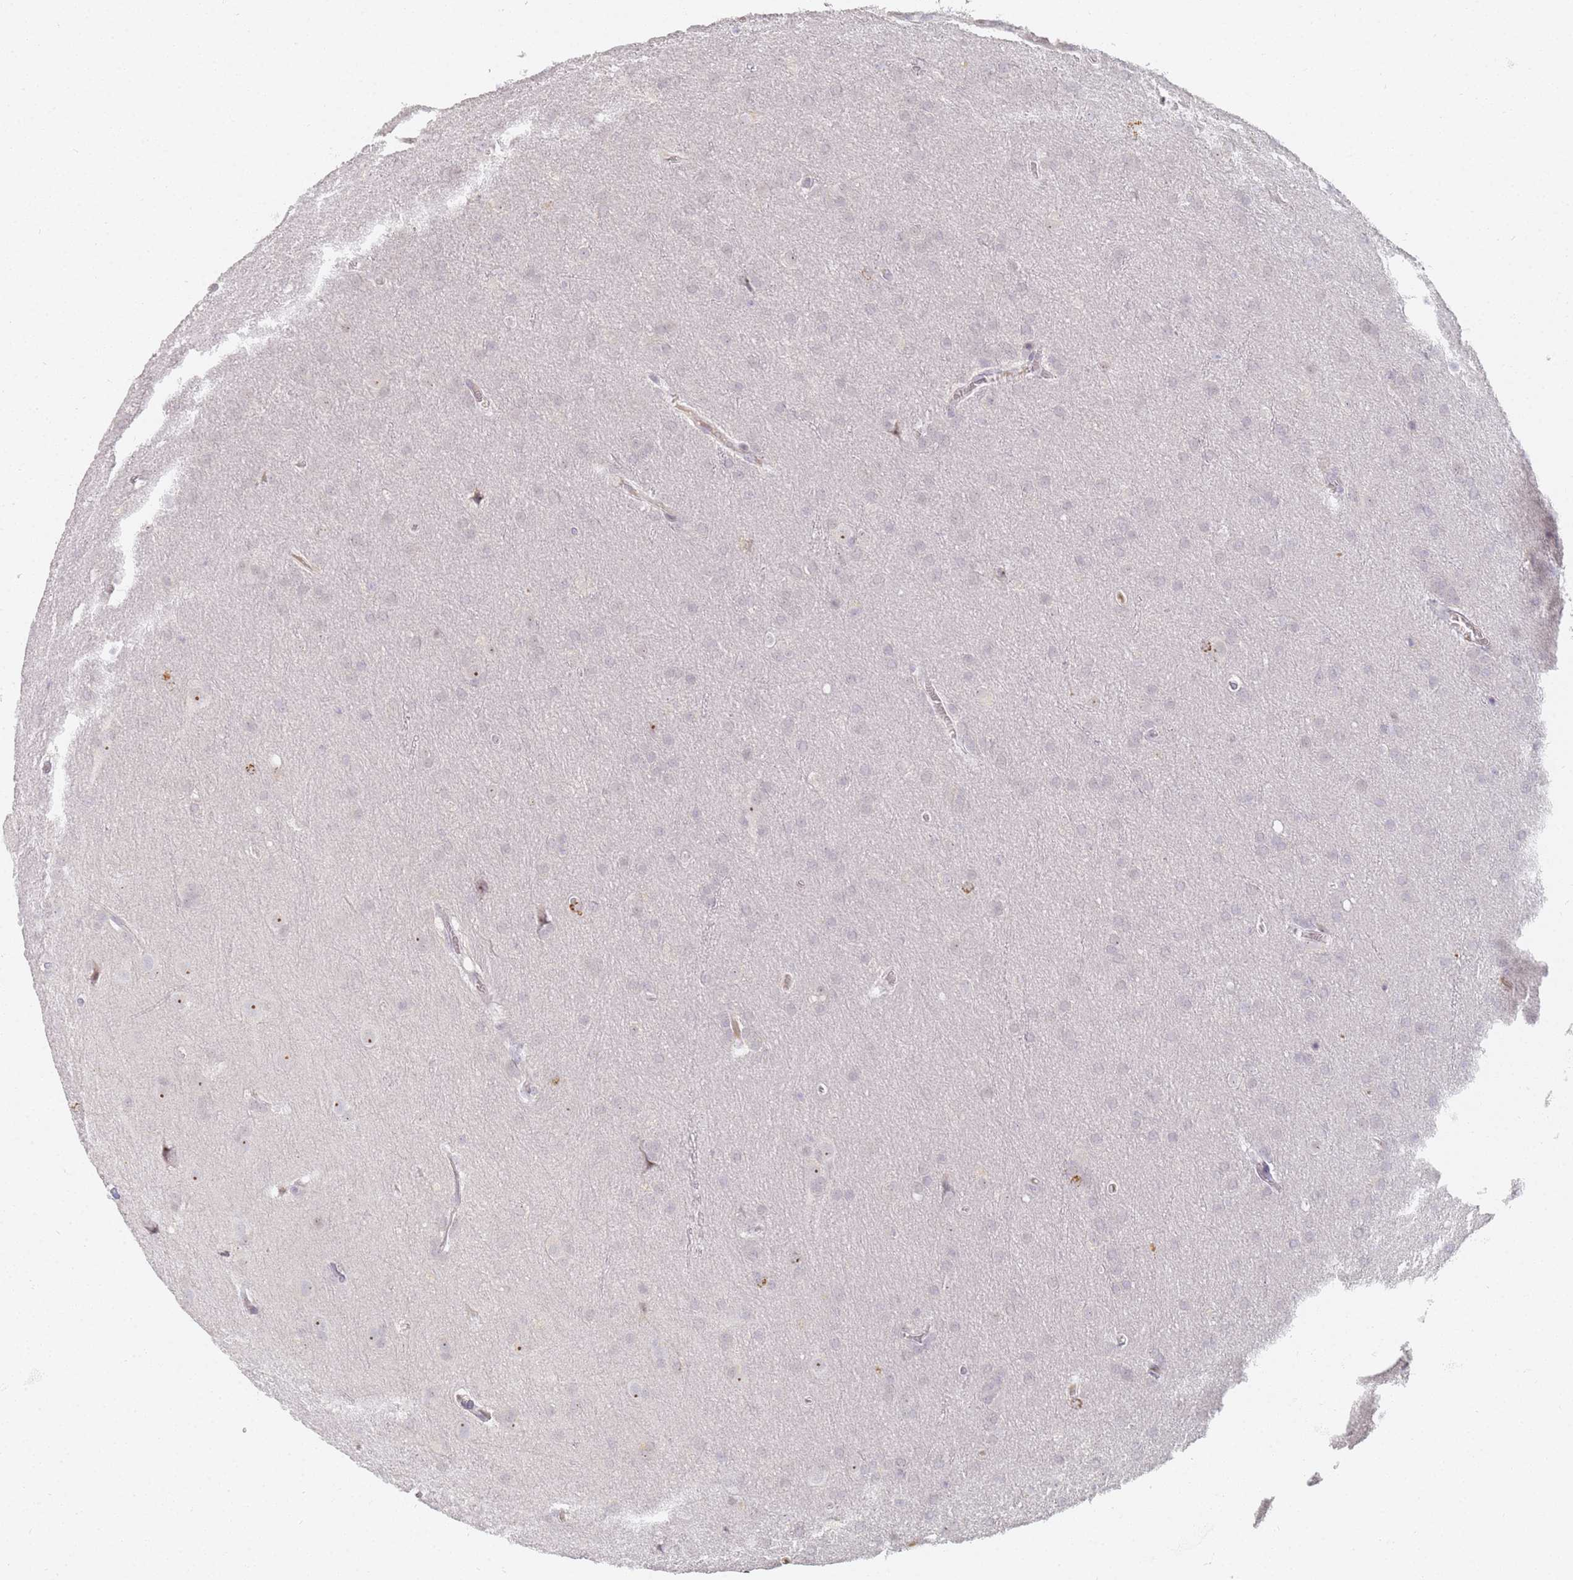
{"staining": {"intensity": "negative", "quantity": "none", "location": "none"}, "tissue": "glioma", "cell_type": "Tumor cells", "image_type": "cancer", "snomed": [{"axis": "morphology", "description": "Glioma, malignant, Low grade"}, {"axis": "topography", "description": "Brain"}], "caption": "The immunohistochemistry image has no significant positivity in tumor cells of low-grade glioma (malignant) tissue. The staining is performed using DAB (3,3'-diaminobenzidine) brown chromogen with nuclei counter-stained in using hematoxylin.", "gene": "SLC38A9", "patient": {"sex": "female", "age": 32}}